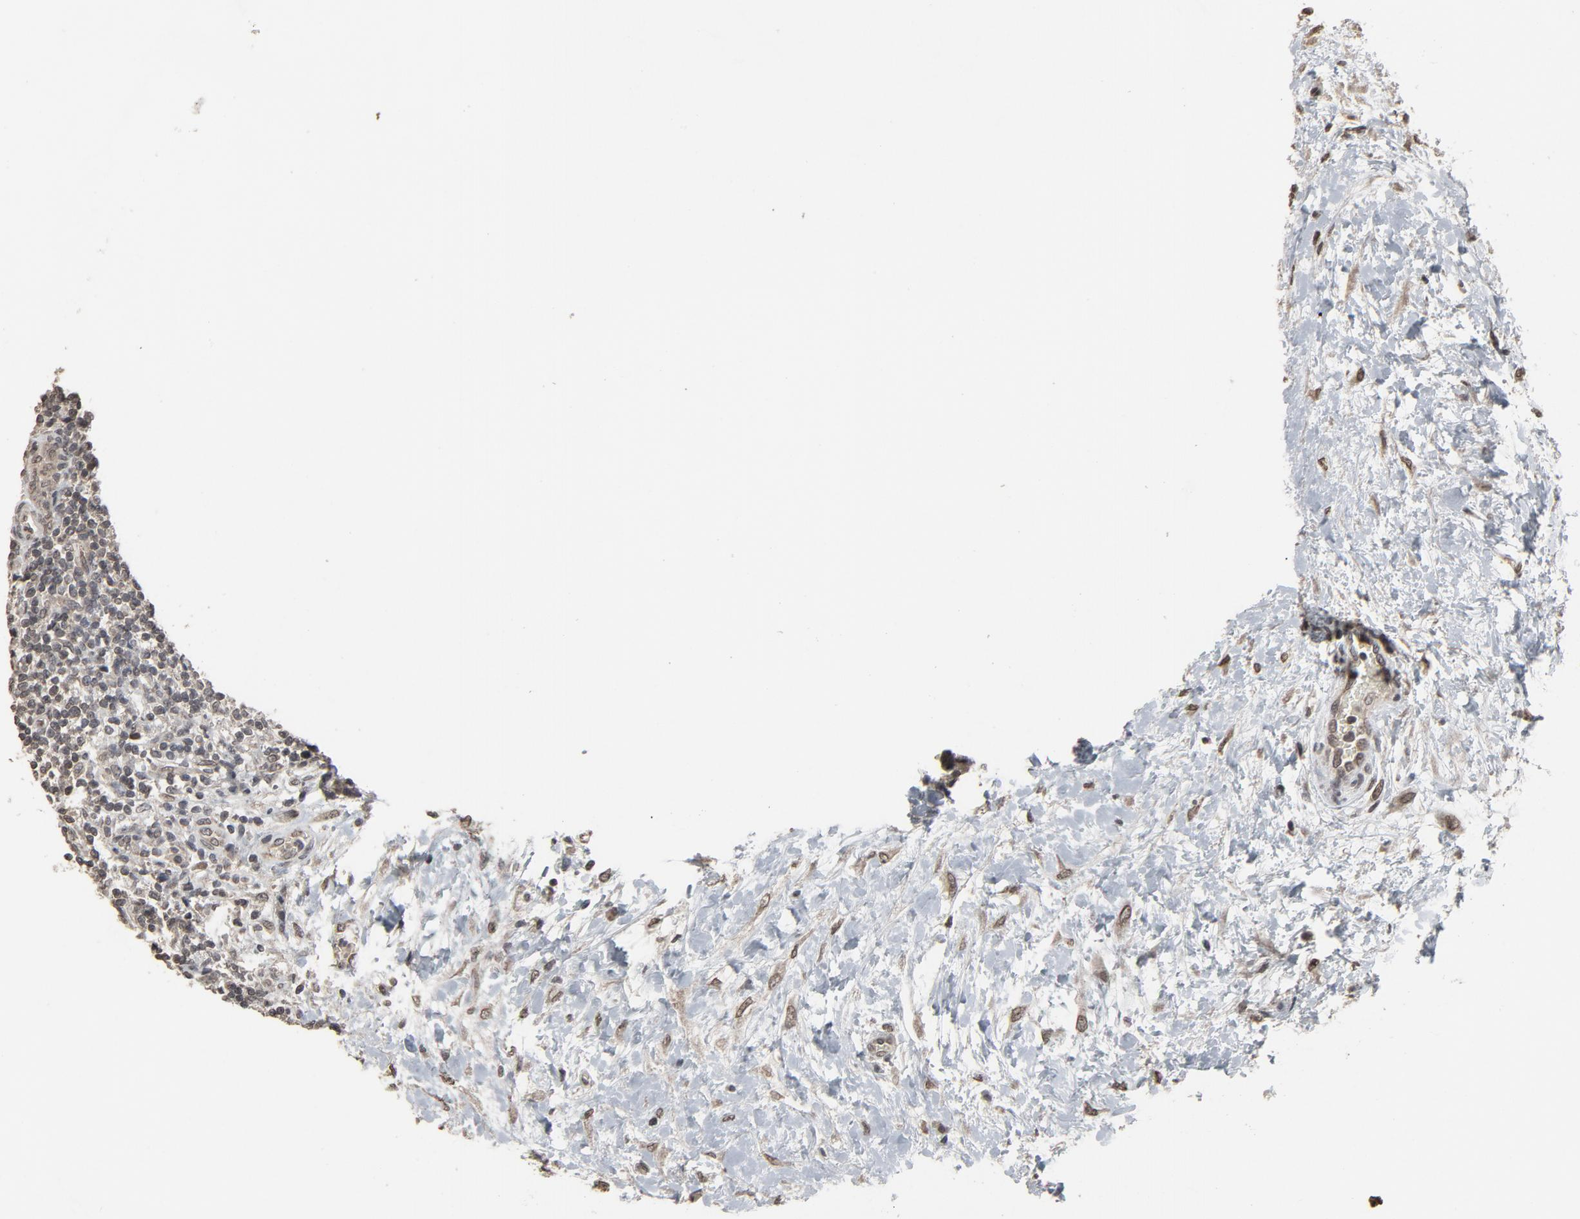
{"staining": {"intensity": "weak", "quantity": "25%-75%", "location": "nuclear"}, "tissue": "lymphoma", "cell_type": "Tumor cells", "image_type": "cancer", "snomed": [{"axis": "morphology", "description": "Malignant lymphoma, non-Hodgkin's type, Low grade"}, {"axis": "topography", "description": "Lymph node"}], "caption": "A micrograph of lymphoma stained for a protein exhibits weak nuclear brown staining in tumor cells.", "gene": "POM121", "patient": {"sex": "female", "age": 76}}